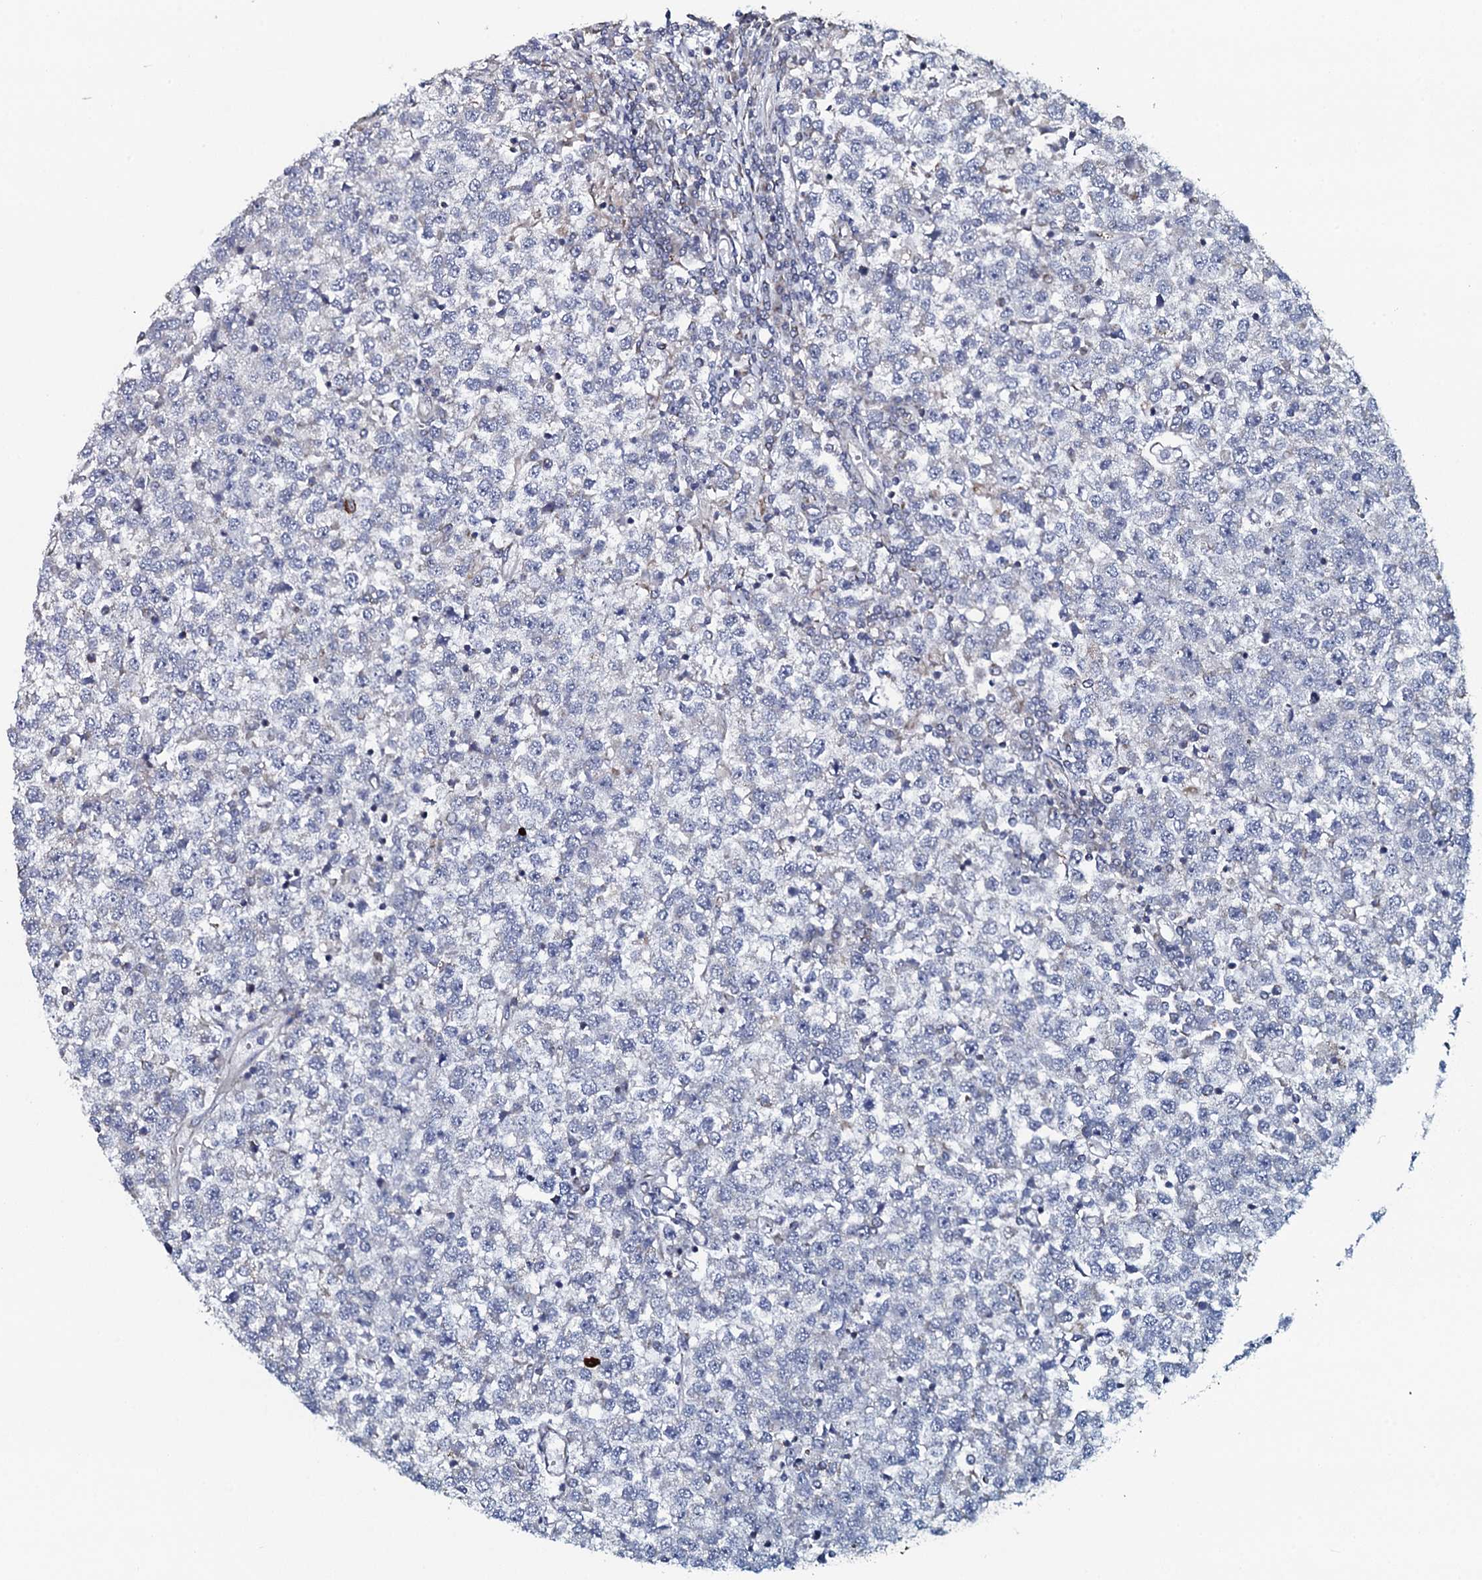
{"staining": {"intensity": "negative", "quantity": "none", "location": "none"}, "tissue": "testis cancer", "cell_type": "Tumor cells", "image_type": "cancer", "snomed": [{"axis": "morphology", "description": "Seminoma, NOS"}, {"axis": "topography", "description": "Testis"}], "caption": "An IHC image of testis cancer (seminoma) is shown. There is no staining in tumor cells of testis cancer (seminoma).", "gene": "KCTD4", "patient": {"sex": "male", "age": 65}}